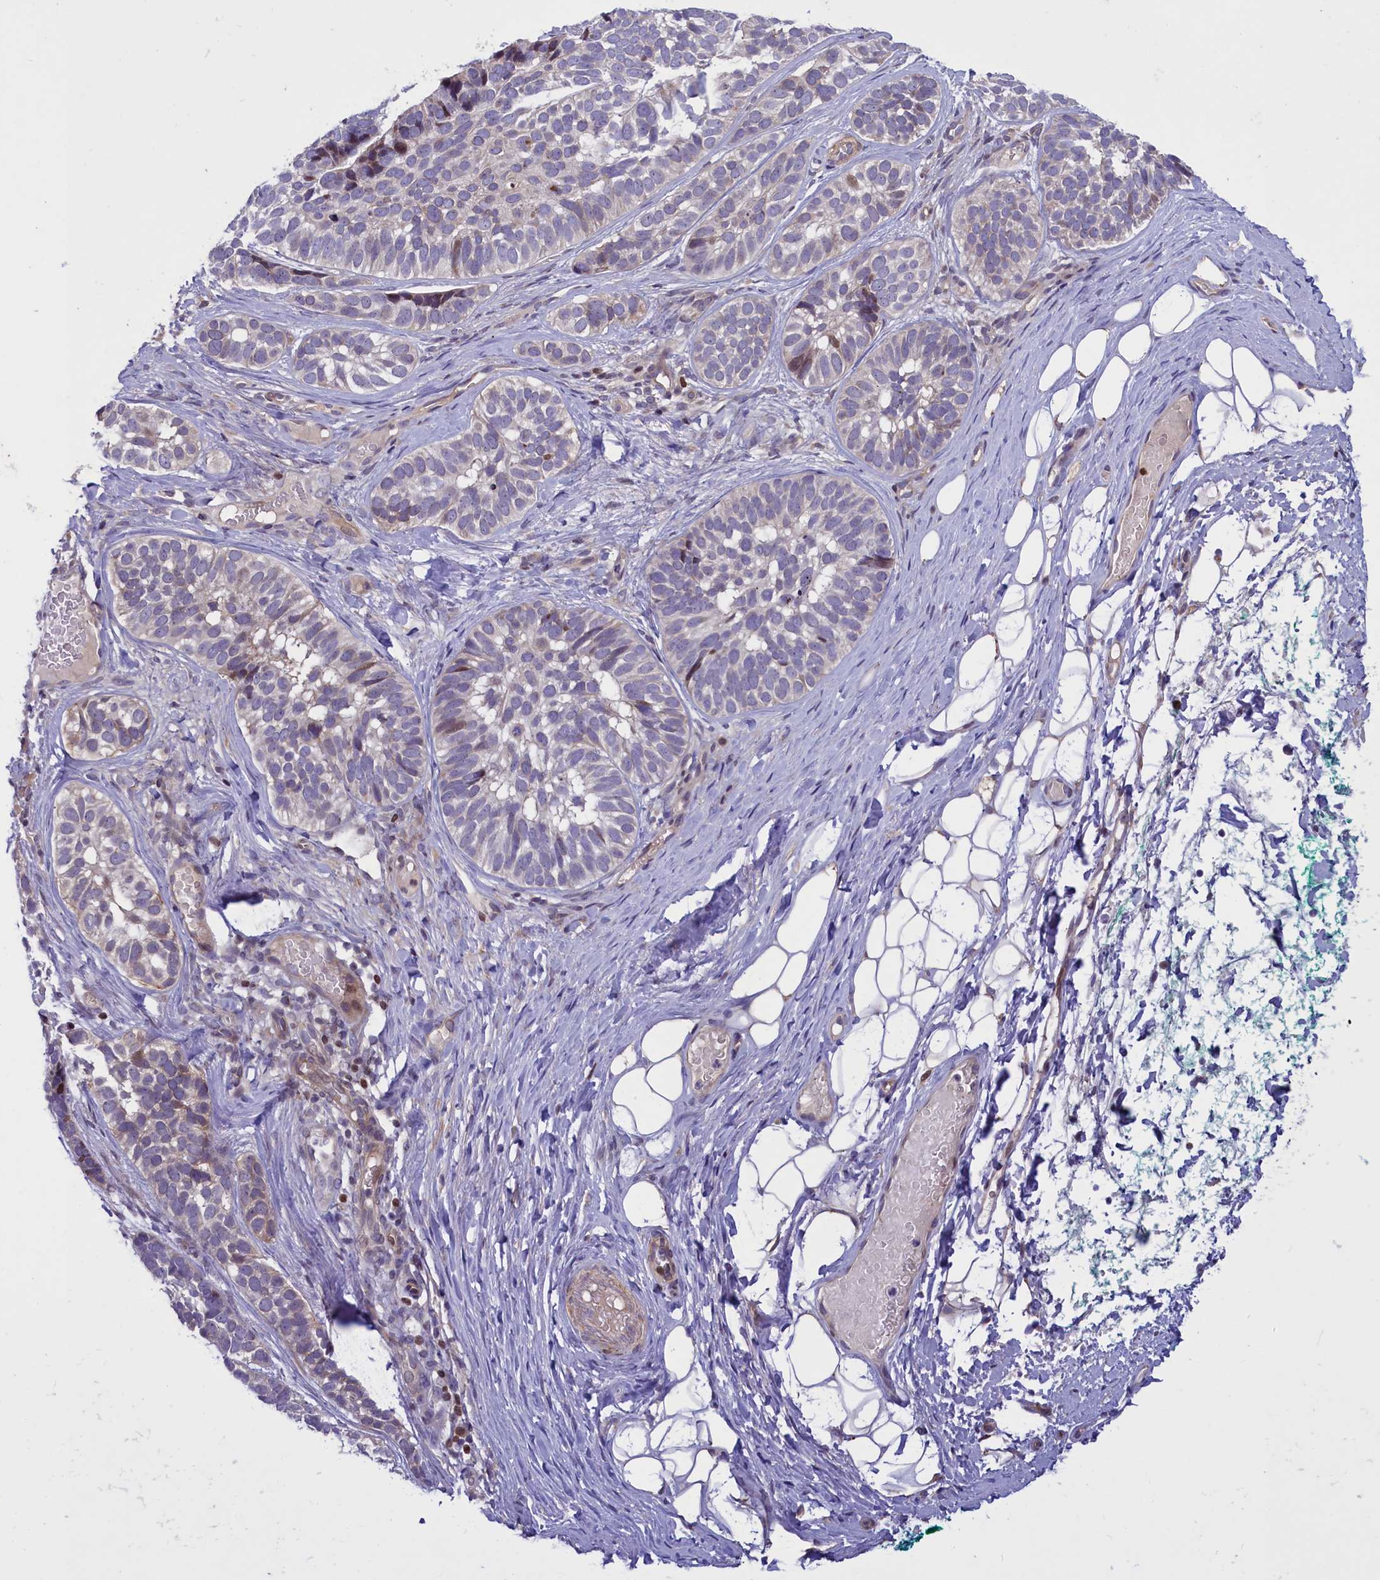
{"staining": {"intensity": "negative", "quantity": "none", "location": "none"}, "tissue": "skin cancer", "cell_type": "Tumor cells", "image_type": "cancer", "snomed": [{"axis": "morphology", "description": "Basal cell carcinoma"}, {"axis": "topography", "description": "Skin"}], "caption": "Basal cell carcinoma (skin) stained for a protein using immunohistochemistry shows no expression tumor cells.", "gene": "MAN2C1", "patient": {"sex": "male", "age": 62}}